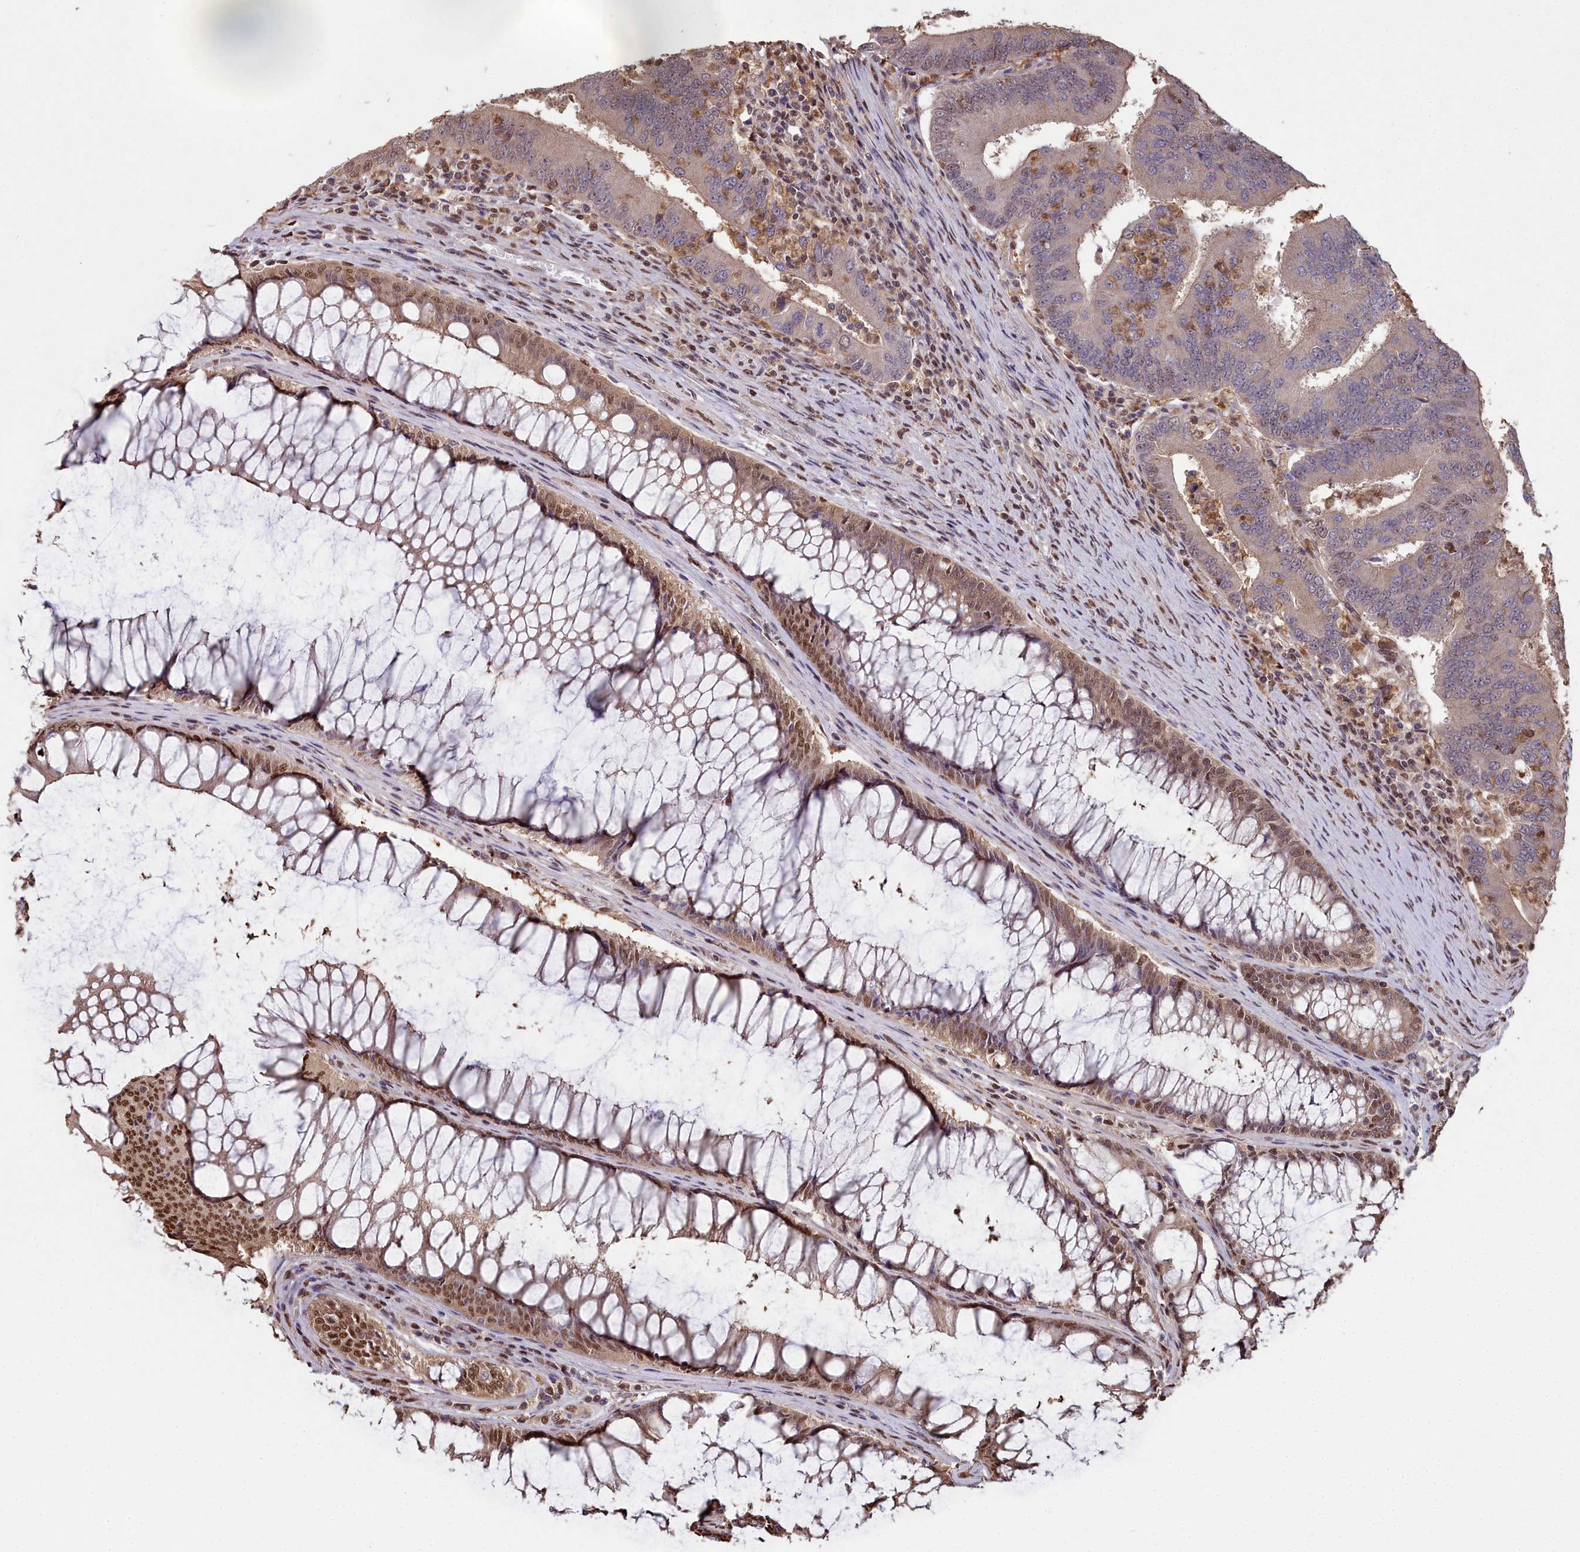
{"staining": {"intensity": "moderate", "quantity": "<25%", "location": "nuclear"}, "tissue": "colorectal cancer", "cell_type": "Tumor cells", "image_type": "cancer", "snomed": [{"axis": "morphology", "description": "Adenocarcinoma, NOS"}, {"axis": "topography", "description": "Colon"}], "caption": "Immunohistochemical staining of colorectal cancer displays moderate nuclear protein positivity in approximately <25% of tumor cells.", "gene": "GAPDH", "patient": {"sex": "female", "age": 67}}